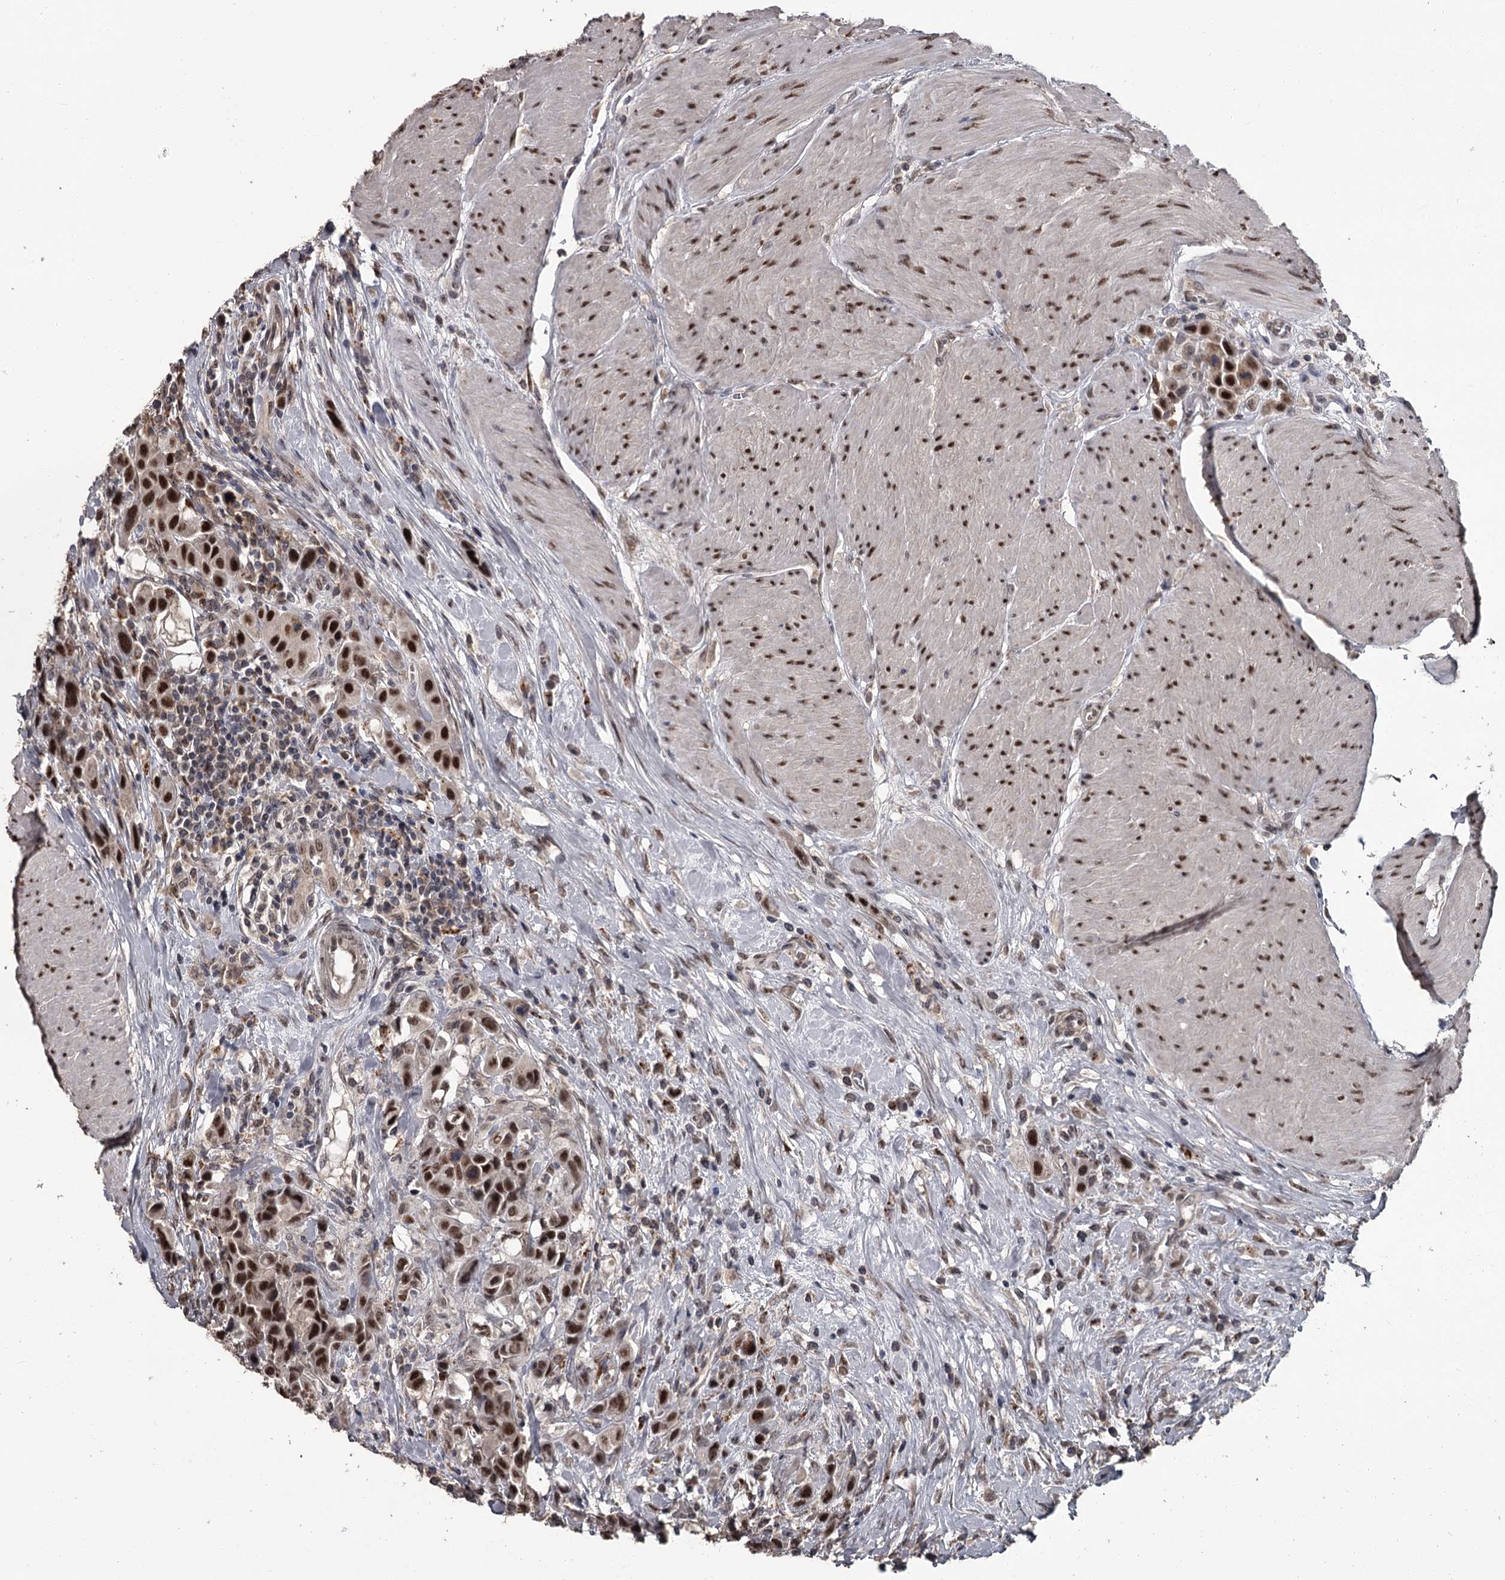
{"staining": {"intensity": "moderate", "quantity": ">75%", "location": "nuclear"}, "tissue": "urothelial cancer", "cell_type": "Tumor cells", "image_type": "cancer", "snomed": [{"axis": "morphology", "description": "Urothelial carcinoma, High grade"}, {"axis": "topography", "description": "Urinary bladder"}], "caption": "A brown stain highlights moderate nuclear staining of a protein in urothelial carcinoma (high-grade) tumor cells.", "gene": "PRPF40B", "patient": {"sex": "male", "age": 50}}